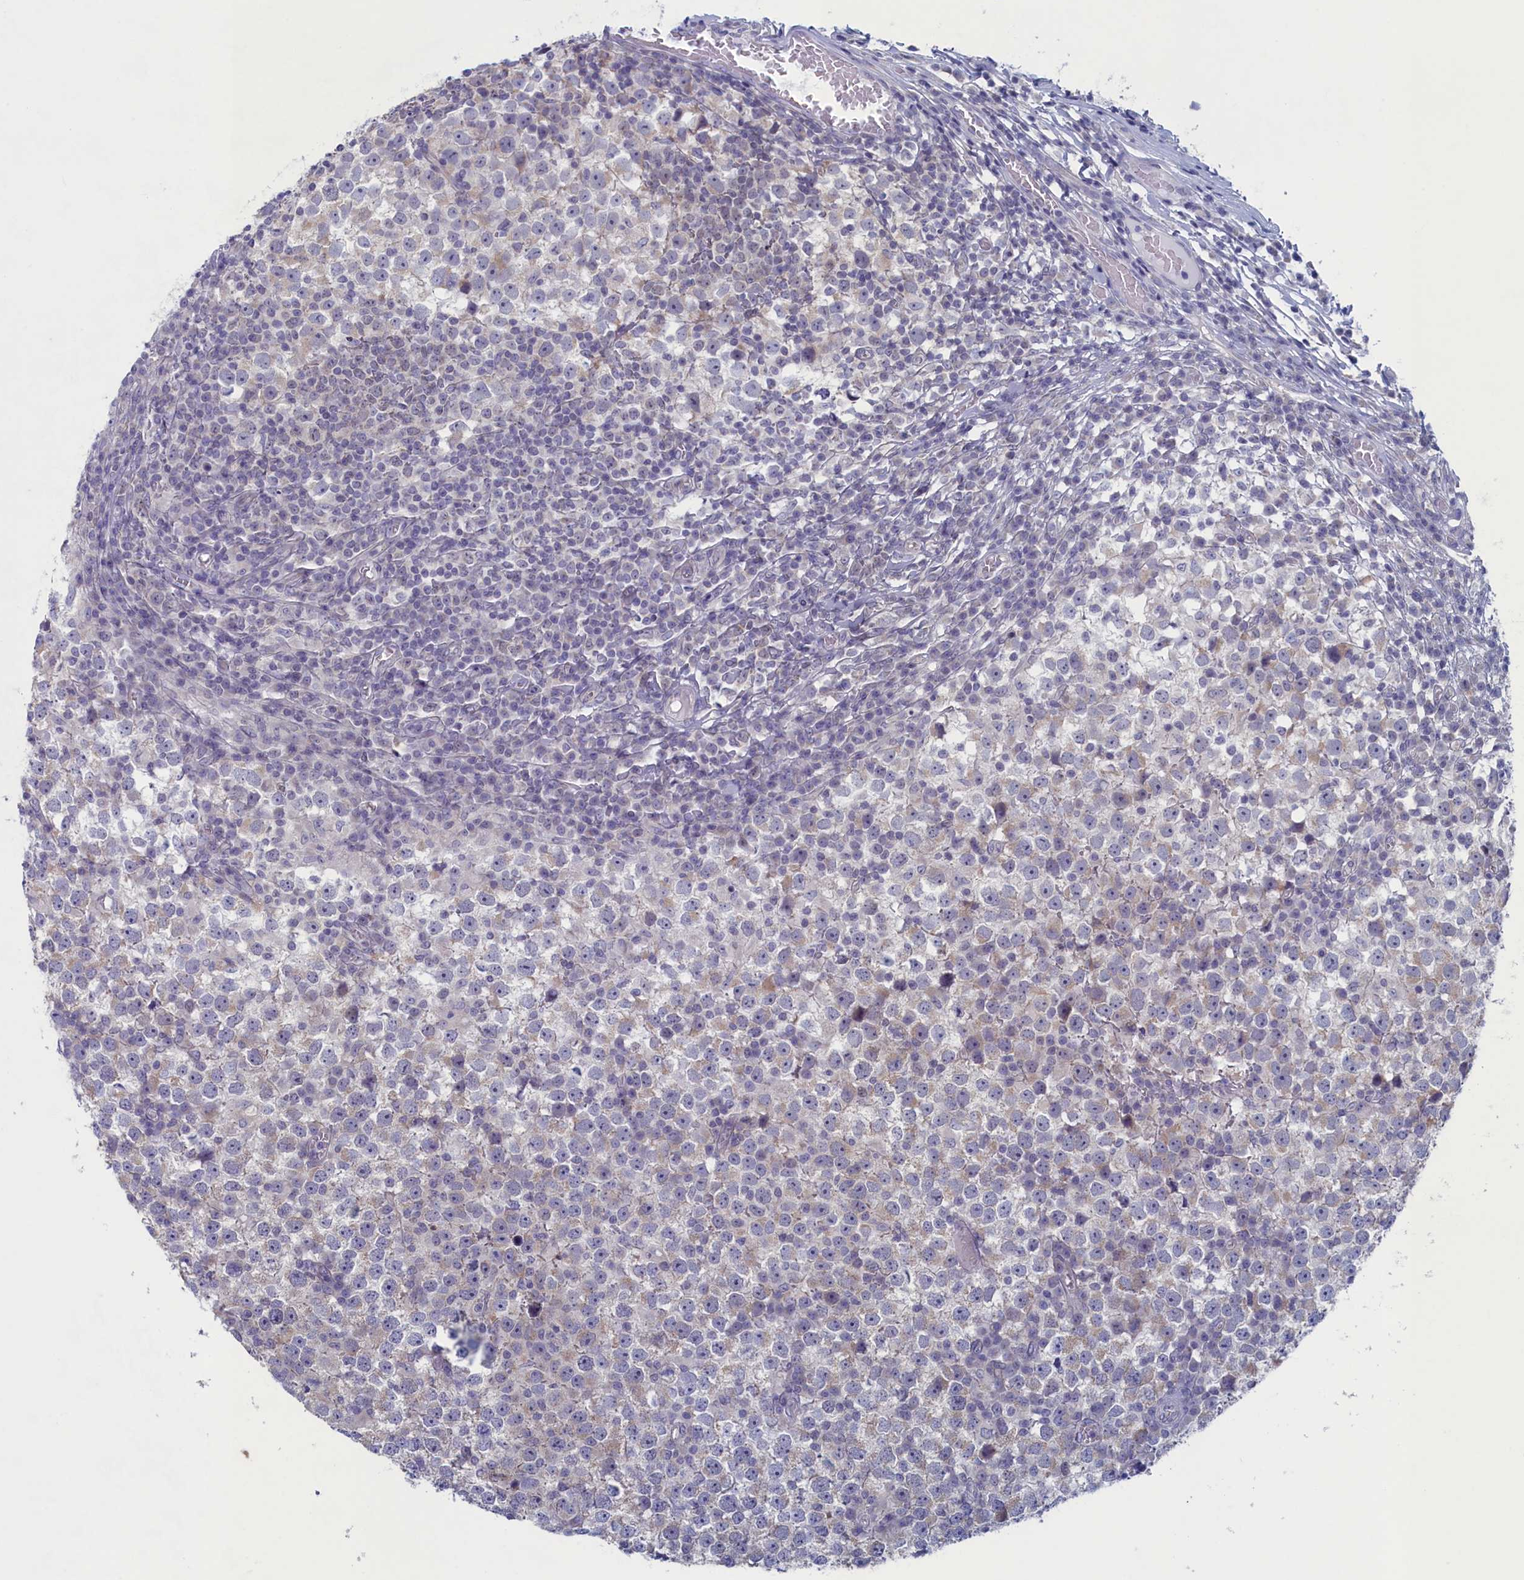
{"staining": {"intensity": "negative", "quantity": "none", "location": "none"}, "tissue": "testis cancer", "cell_type": "Tumor cells", "image_type": "cancer", "snomed": [{"axis": "morphology", "description": "Seminoma, NOS"}, {"axis": "topography", "description": "Testis"}], "caption": "Tumor cells are negative for protein expression in human testis cancer.", "gene": "WDR76", "patient": {"sex": "male", "age": 65}}